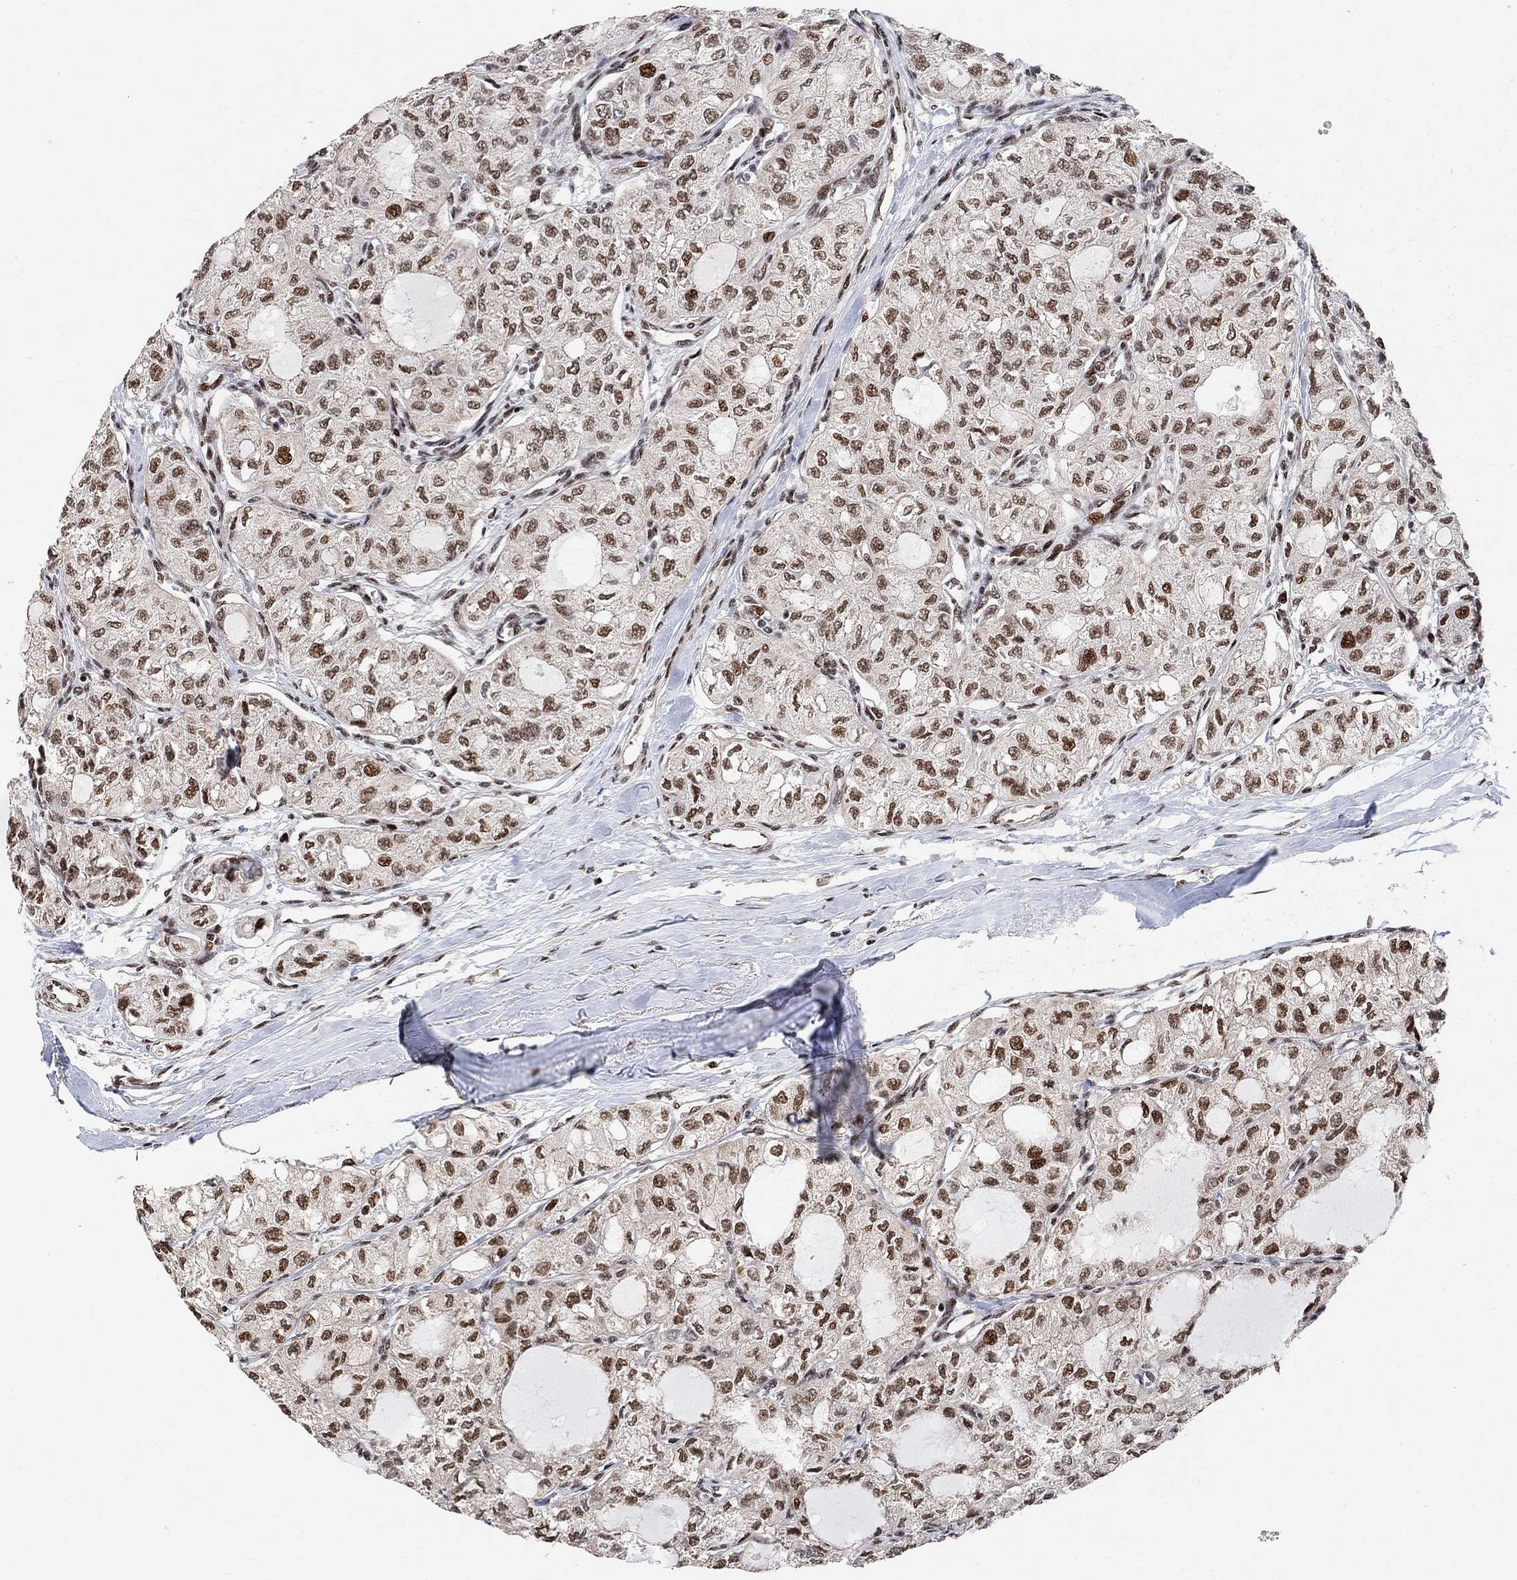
{"staining": {"intensity": "strong", "quantity": "25%-75%", "location": "nuclear"}, "tissue": "thyroid cancer", "cell_type": "Tumor cells", "image_type": "cancer", "snomed": [{"axis": "morphology", "description": "Follicular adenoma carcinoma, NOS"}, {"axis": "topography", "description": "Thyroid gland"}], "caption": "A high-resolution histopathology image shows immunohistochemistry staining of thyroid follicular adenoma carcinoma, which reveals strong nuclear staining in approximately 25%-75% of tumor cells. (DAB (3,3'-diaminobenzidine) IHC with brightfield microscopy, high magnification).", "gene": "E4F1", "patient": {"sex": "male", "age": 75}}